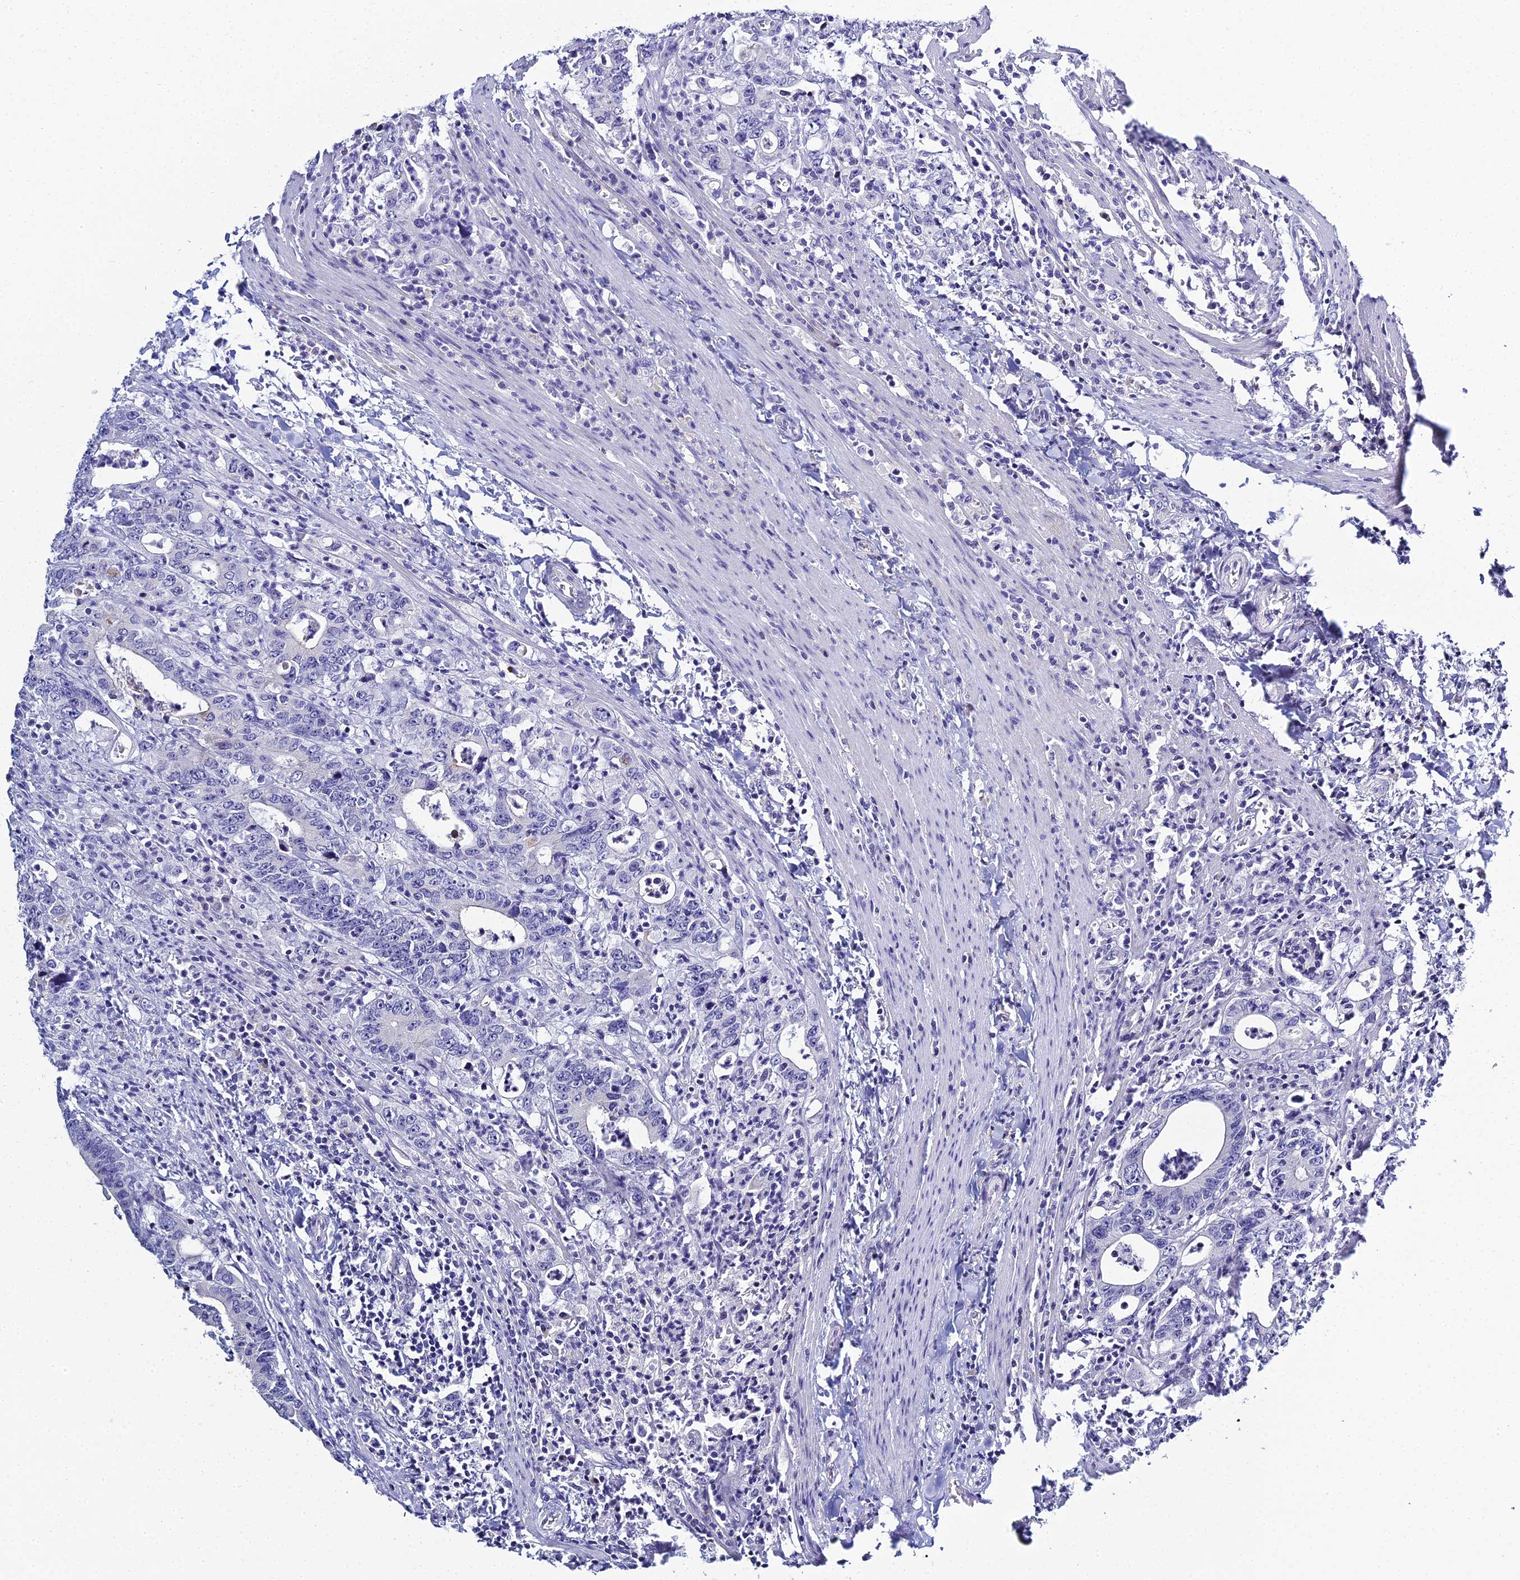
{"staining": {"intensity": "negative", "quantity": "none", "location": "none"}, "tissue": "colorectal cancer", "cell_type": "Tumor cells", "image_type": "cancer", "snomed": [{"axis": "morphology", "description": "Adenocarcinoma, NOS"}, {"axis": "topography", "description": "Colon"}], "caption": "Immunohistochemistry (IHC) photomicrograph of human colorectal cancer (adenocarcinoma) stained for a protein (brown), which displays no expression in tumor cells.", "gene": "MUC13", "patient": {"sex": "female", "age": 75}}